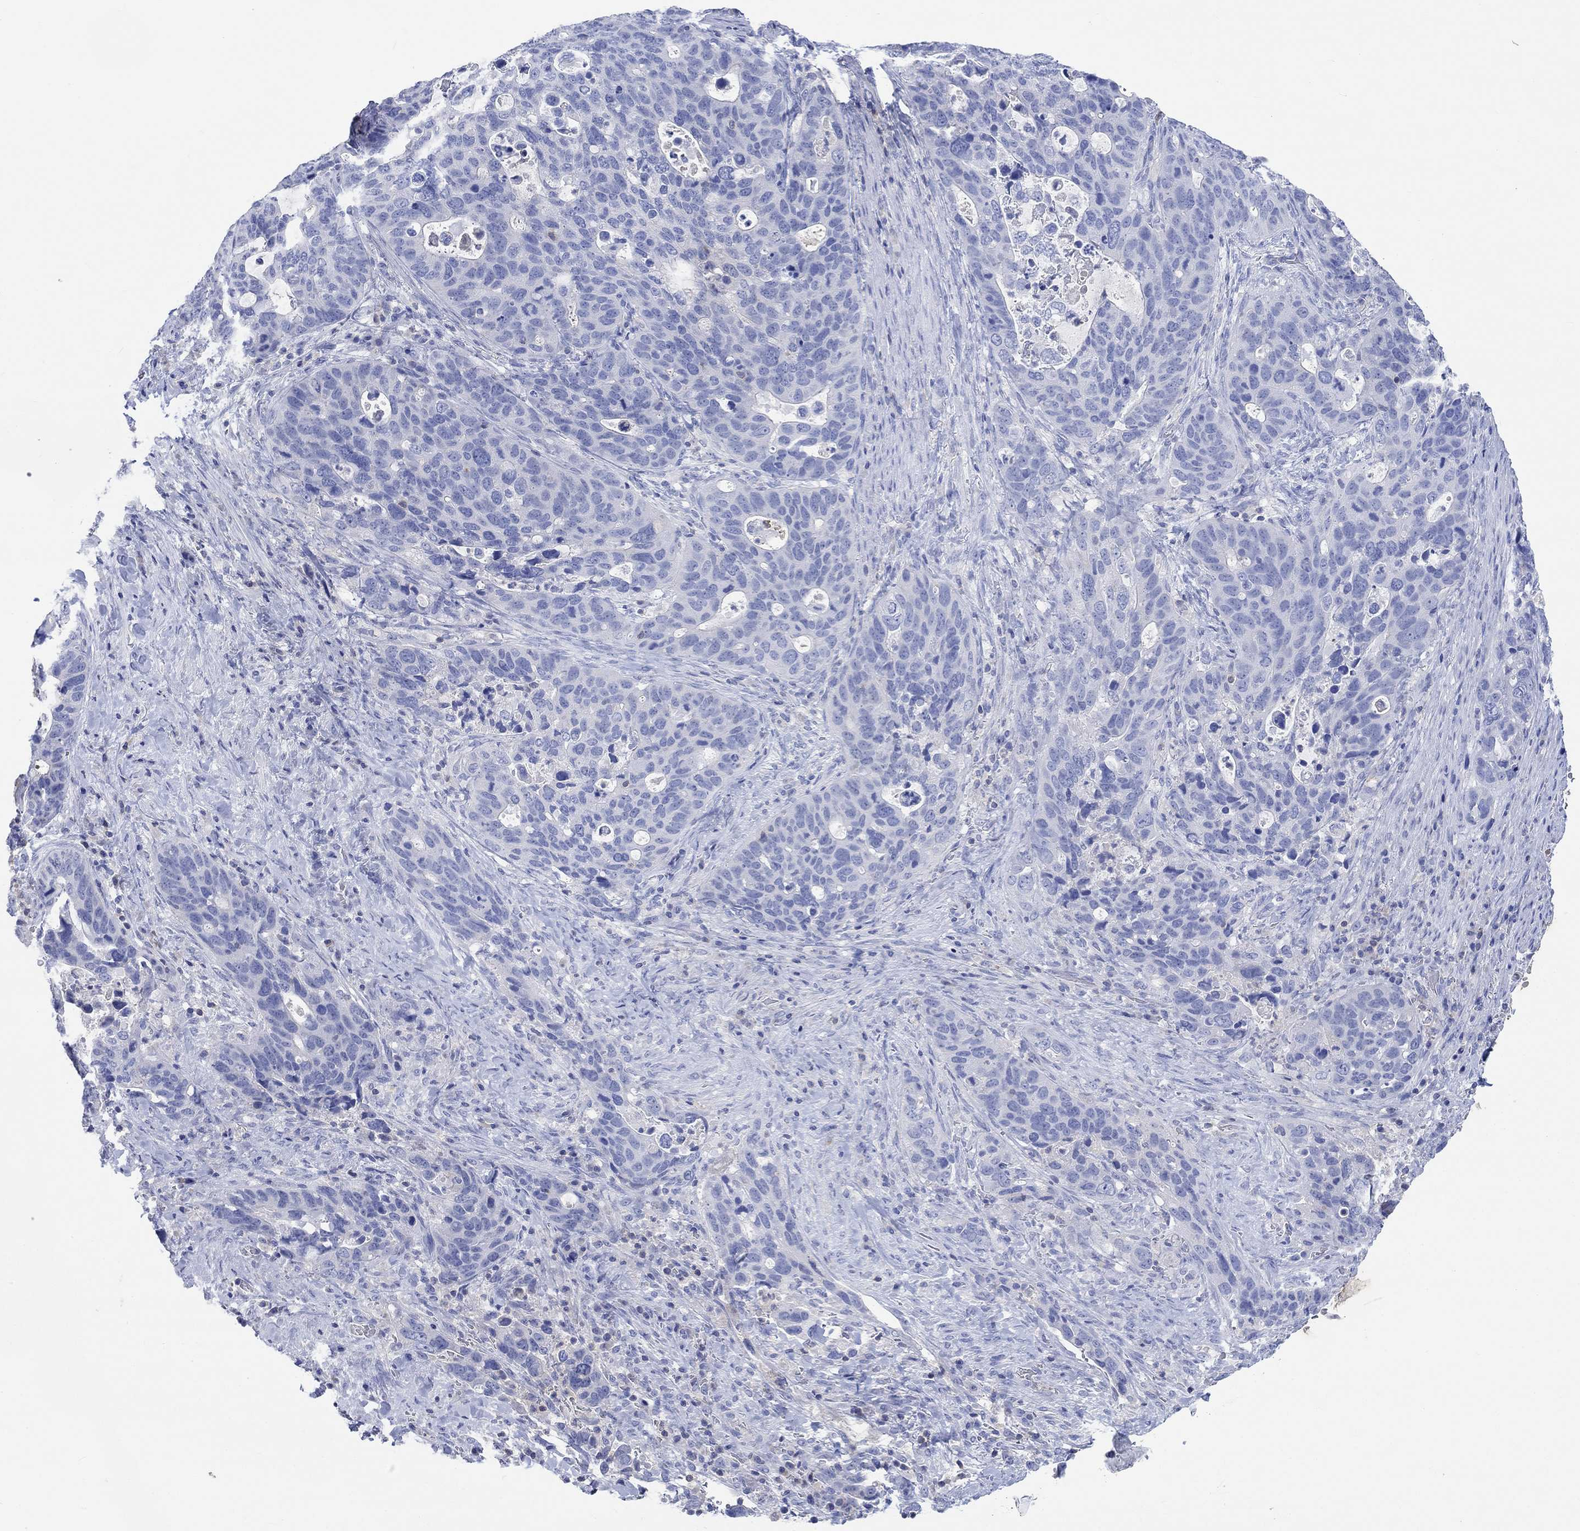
{"staining": {"intensity": "negative", "quantity": "none", "location": "none"}, "tissue": "stomach cancer", "cell_type": "Tumor cells", "image_type": "cancer", "snomed": [{"axis": "morphology", "description": "Adenocarcinoma, NOS"}, {"axis": "topography", "description": "Stomach"}], "caption": "Adenocarcinoma (stomach) was stained to show a protein in brown. There is no significant staining in tumor cells.", "gene": "GCM1", "patient": {"sex": "male", "age": 54}}